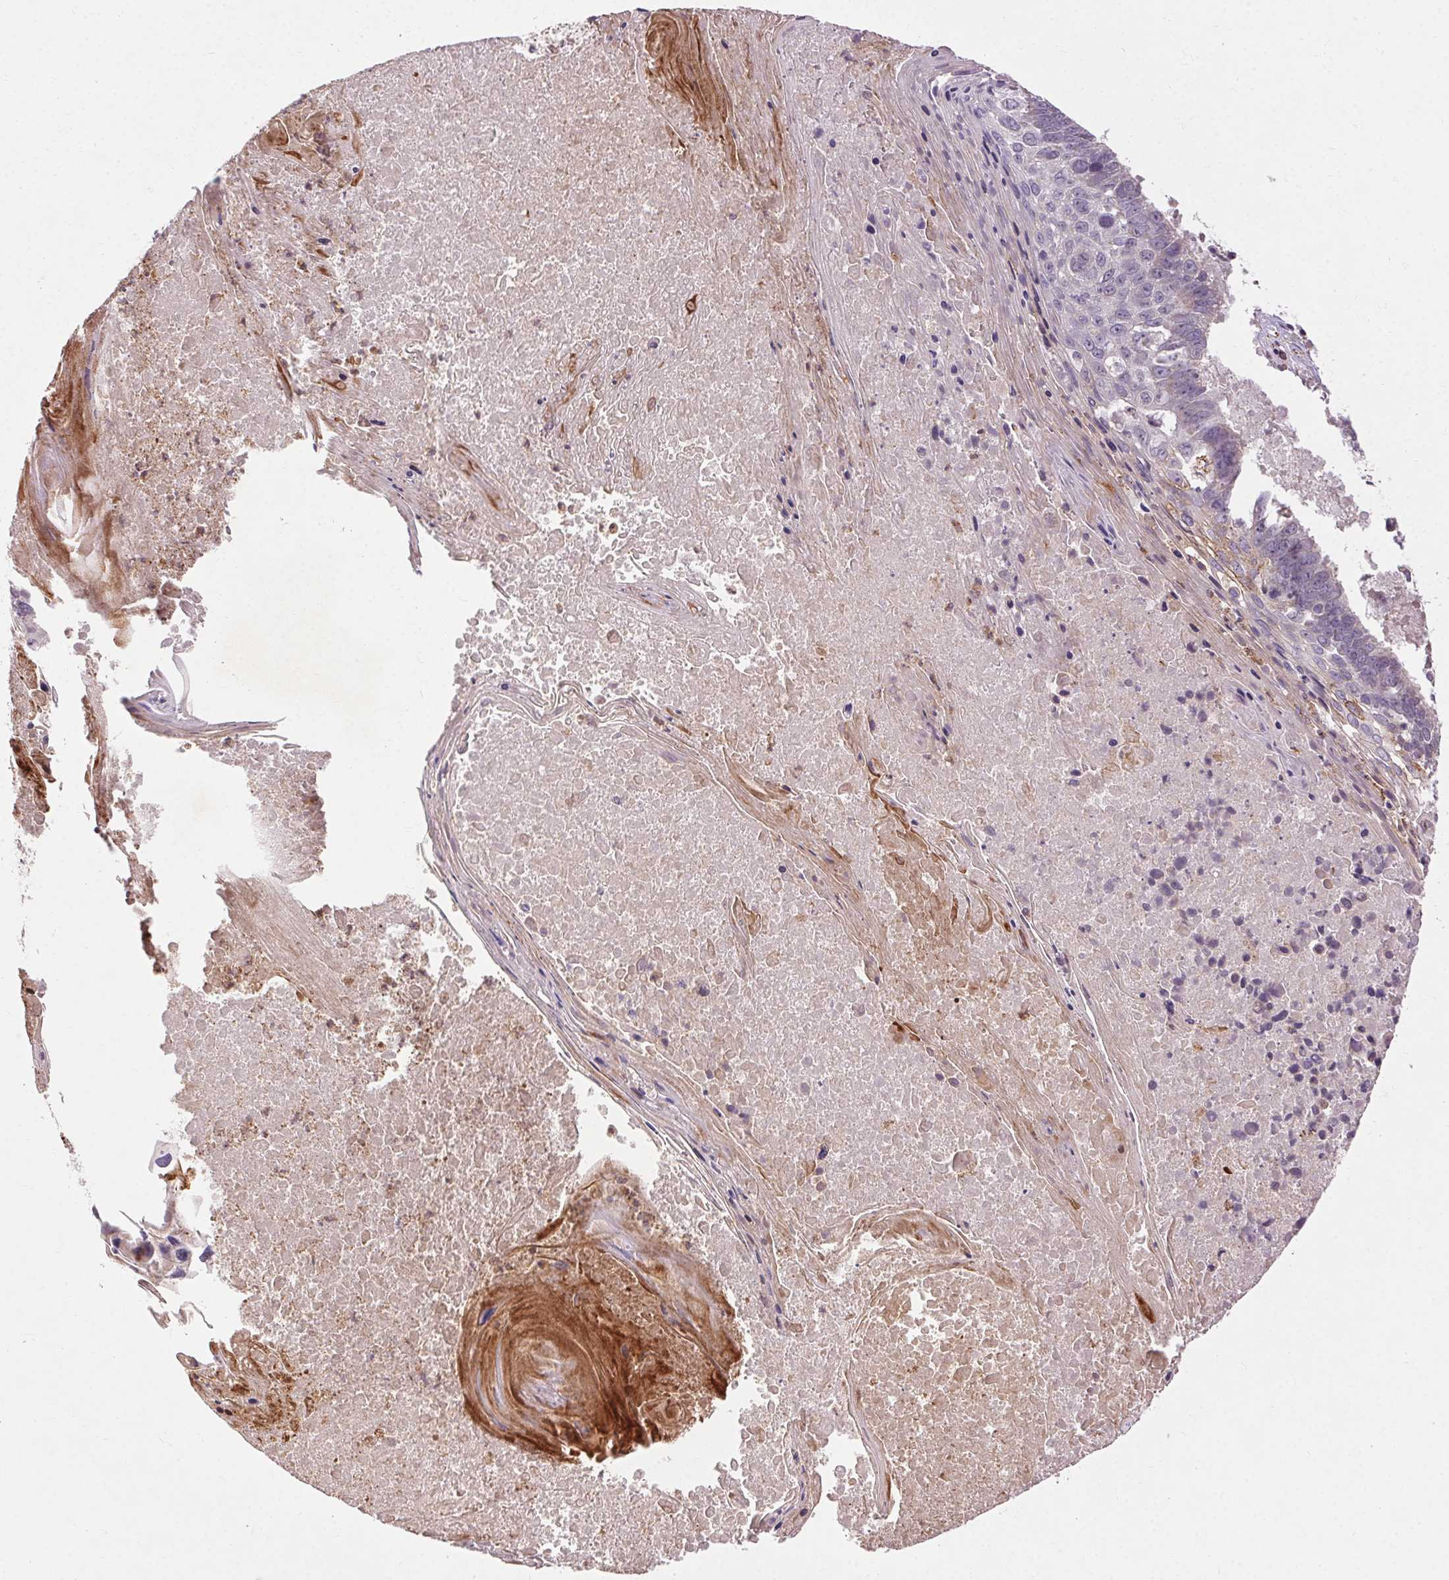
{"staining": {"intensity": "negative", "quantity": "none", "location": "none"}, "tissue": "lung cancer", "cell_type": "Tumor cells", "image_type": "cancer", "snomed": [{"axis": "morphology", "description": "Squamous cell carcinoma, NOS"}, {"axis": "topography", "description": "Lung"}], "caption": "This micrograph is of squamous cell carcinoma (lung) stained with immunohistochemistry (IHC) to label a protein in brown with the nuclei are counter-stained blue. There is no staining in tumor cells. (DAB IHC visualized using brightfield microscopy, high magnification).", "gene": "REP15", "patient": {"sex": "male", "age": 73}}